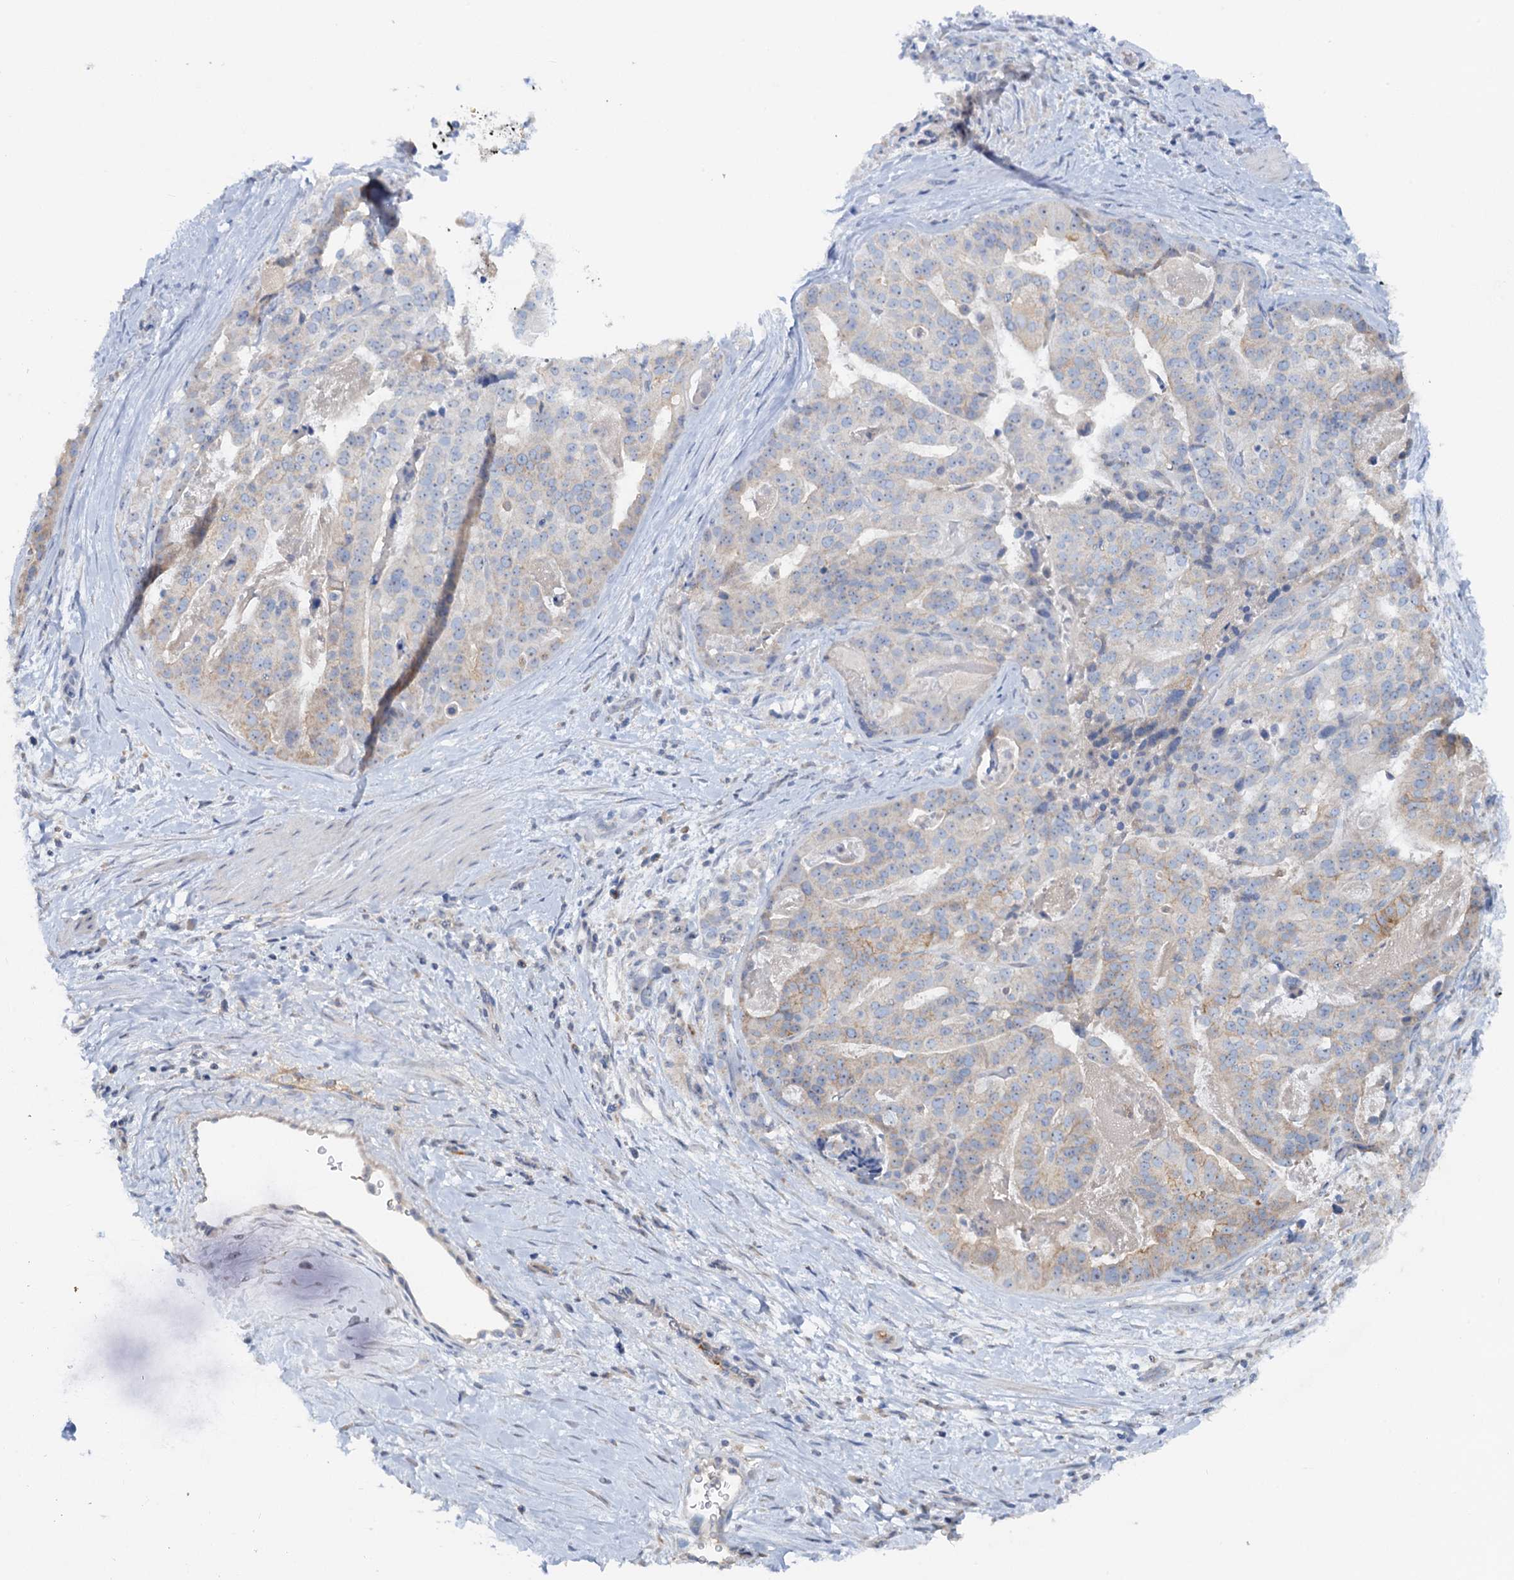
{"staining": {"intensity": "weak", "quantity": "<25%", "location": "cytoplasmic/membranous"}, "tissue": "stomach cancer", "cell_type": "Tumor cells", "image_type": "cancer", "snomed": [{"axis": "morphology", "description": "Adenocarcinoma, NOS"}, {"axis": "topography", "description": "Stomach"}], "caption": "High power microscopy micrograph of an immunohistochemistry image of stomach adenocarcinoma, revealing no significant expression in tumor cells. (DAB (3,3'-diaminobenzidine) immunohistochemistry visualized using brightfield microscopy, high magnification).", "gene": "PLLP", "patient": {"sex": "male", "age": 48}}